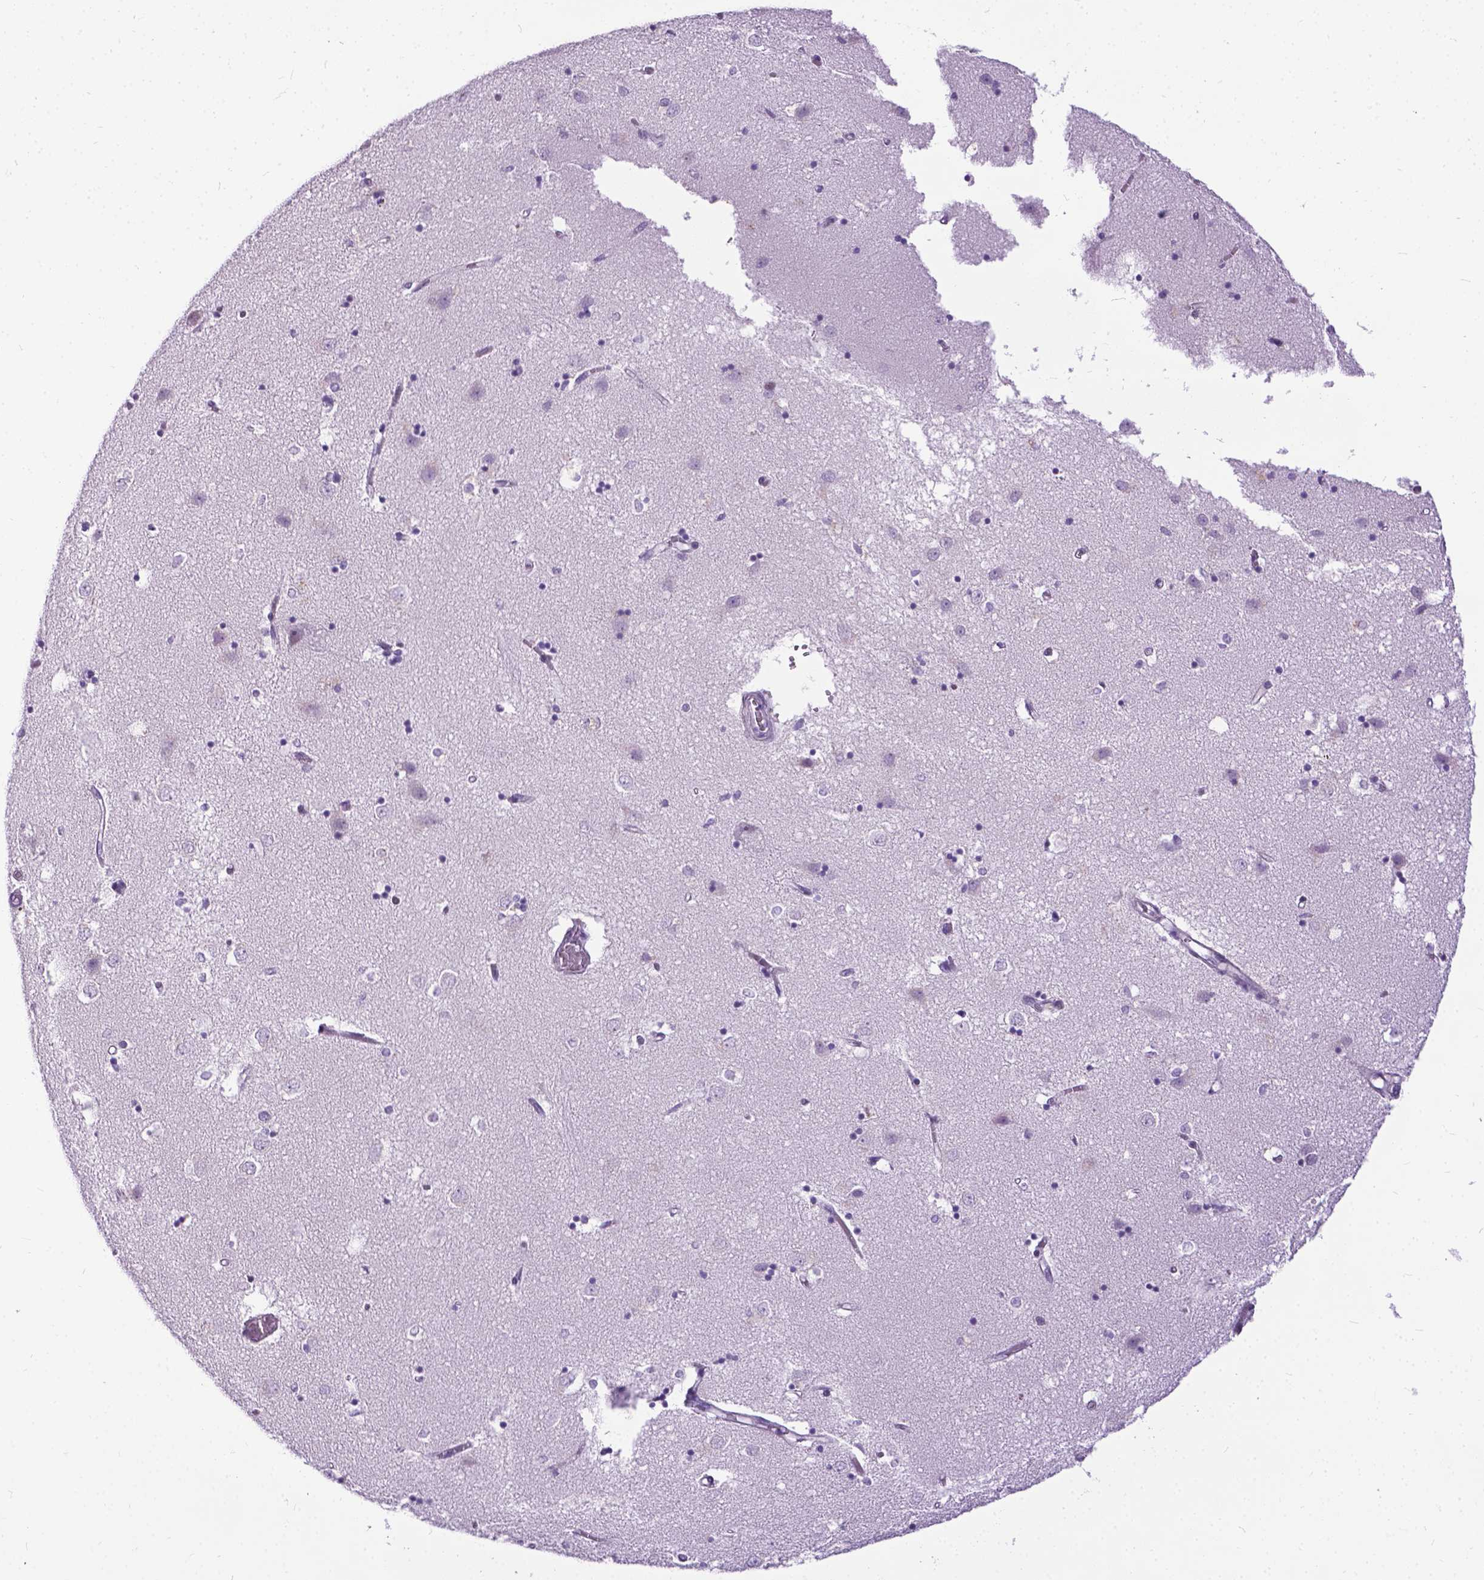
{"staining": {"intensity": "negative", "quantity": "none", "location": "none"}, "tissue": "caudate", "cell_type": "Glial cells", "image_type": "normal", "snomed": [{"axis": "morphology", "description": "Normal tissue, NOS"}, {"axis": "topography", "description": "Lateral ventricle wall"}], "caption": "High power microscopy photomicrograph of an immunohistochemistry micrograph of unremarkable caudate, revealing no significant positivity in glial cells.", "gene": "PROB1", "patient": {"sex": "male", "age": 54}}